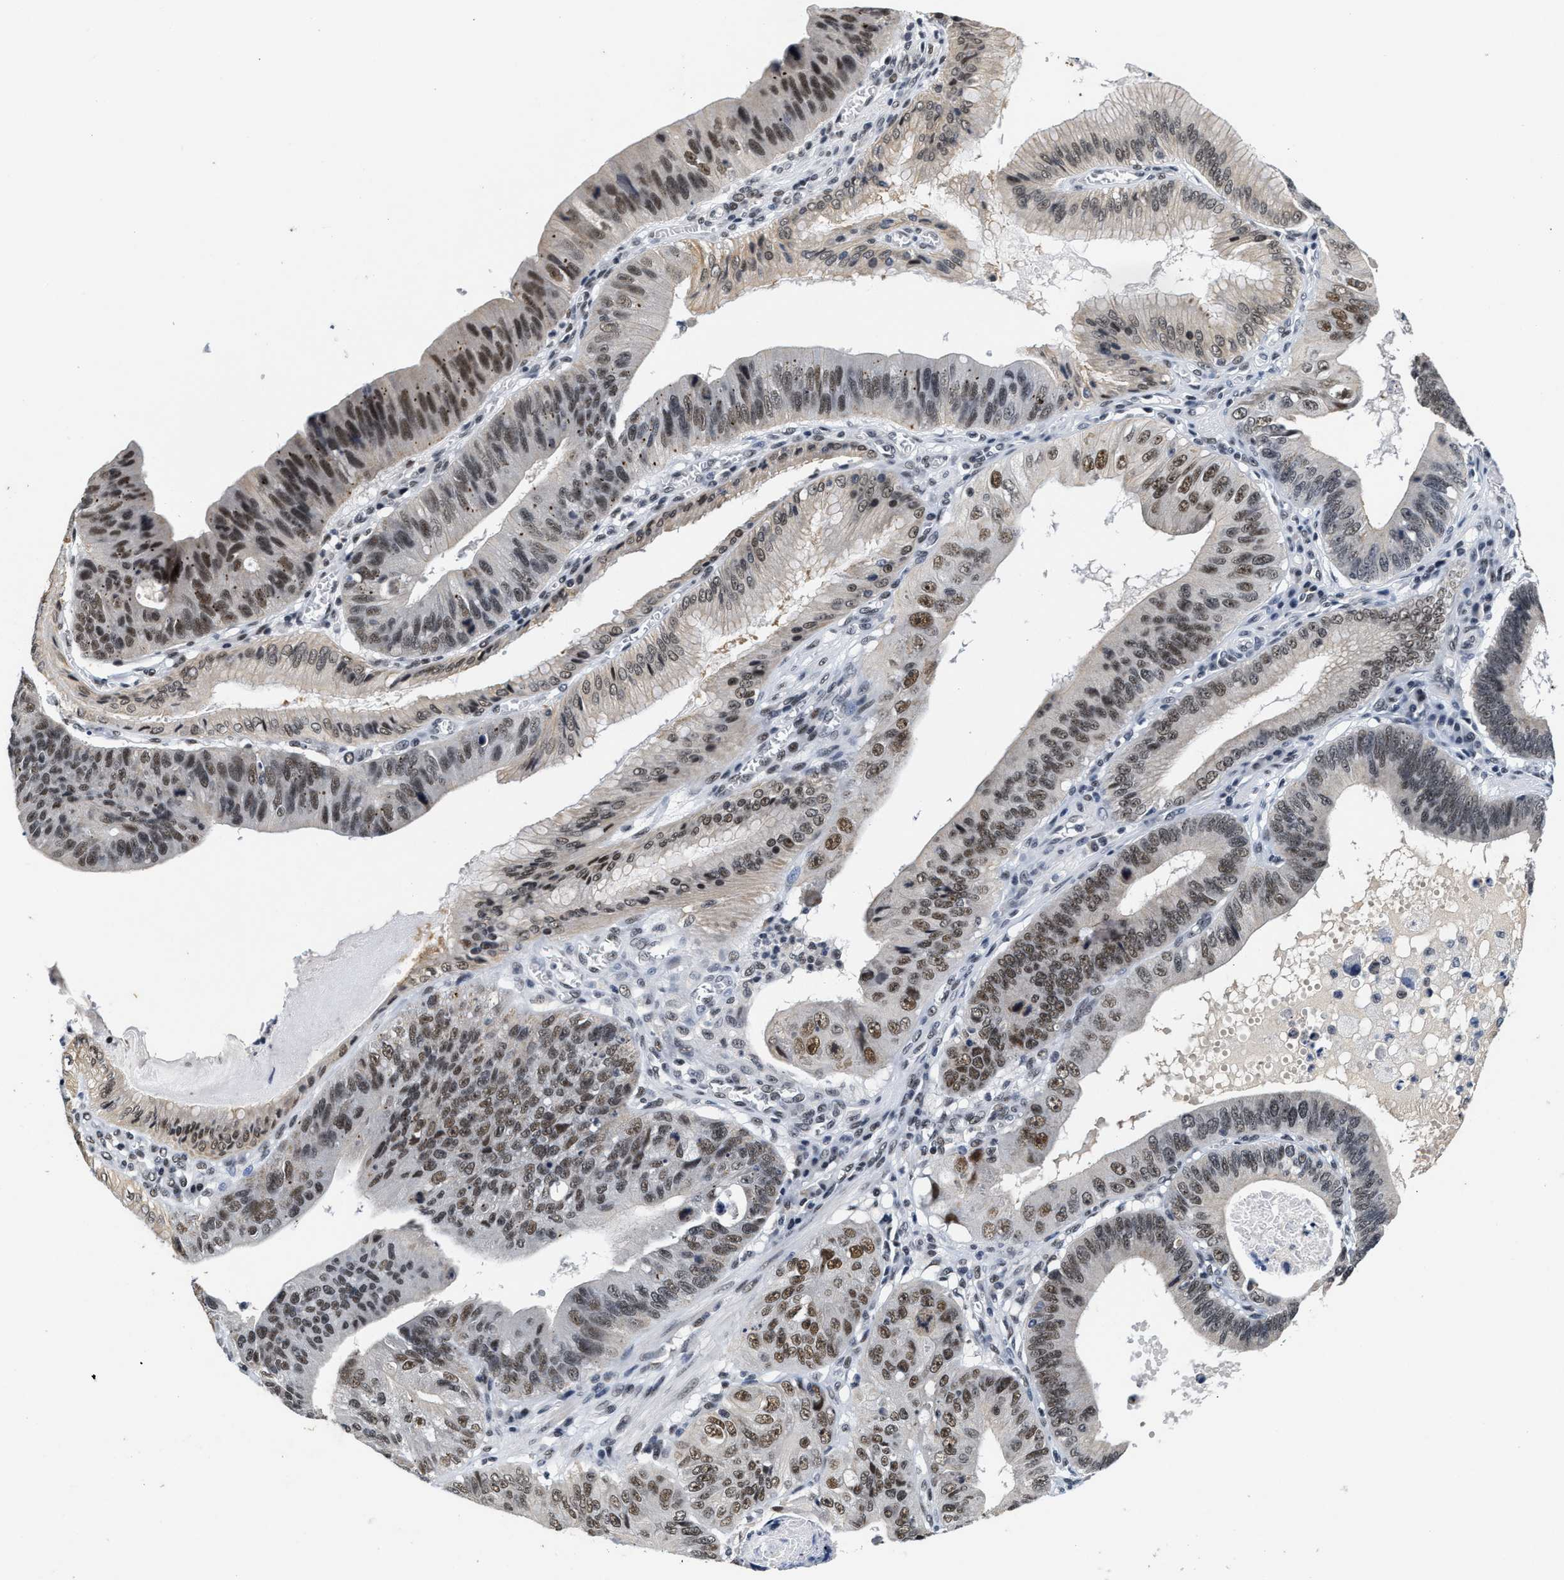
{"staining": {"intensity": "moderate", "quantity": "25%-75%", "location": "nuclear"}, "tissue": "stomach cancer", "cell_type": "Tumor cells", "image_type": "cancer", "snomed": [{"axis": "morphology", "description": "Adenocarcinoma, NOS"}, {"axis": "topography", "description": "Stomach"}], "caption": "There is medium levels of moderate nuclear expression in tumor cells of stomach adenocarcinoma, as demonstrated by immunohistochemical staining (brown color).", "gene": "INIP", "patient": {"sex": "male", "age": 59}}